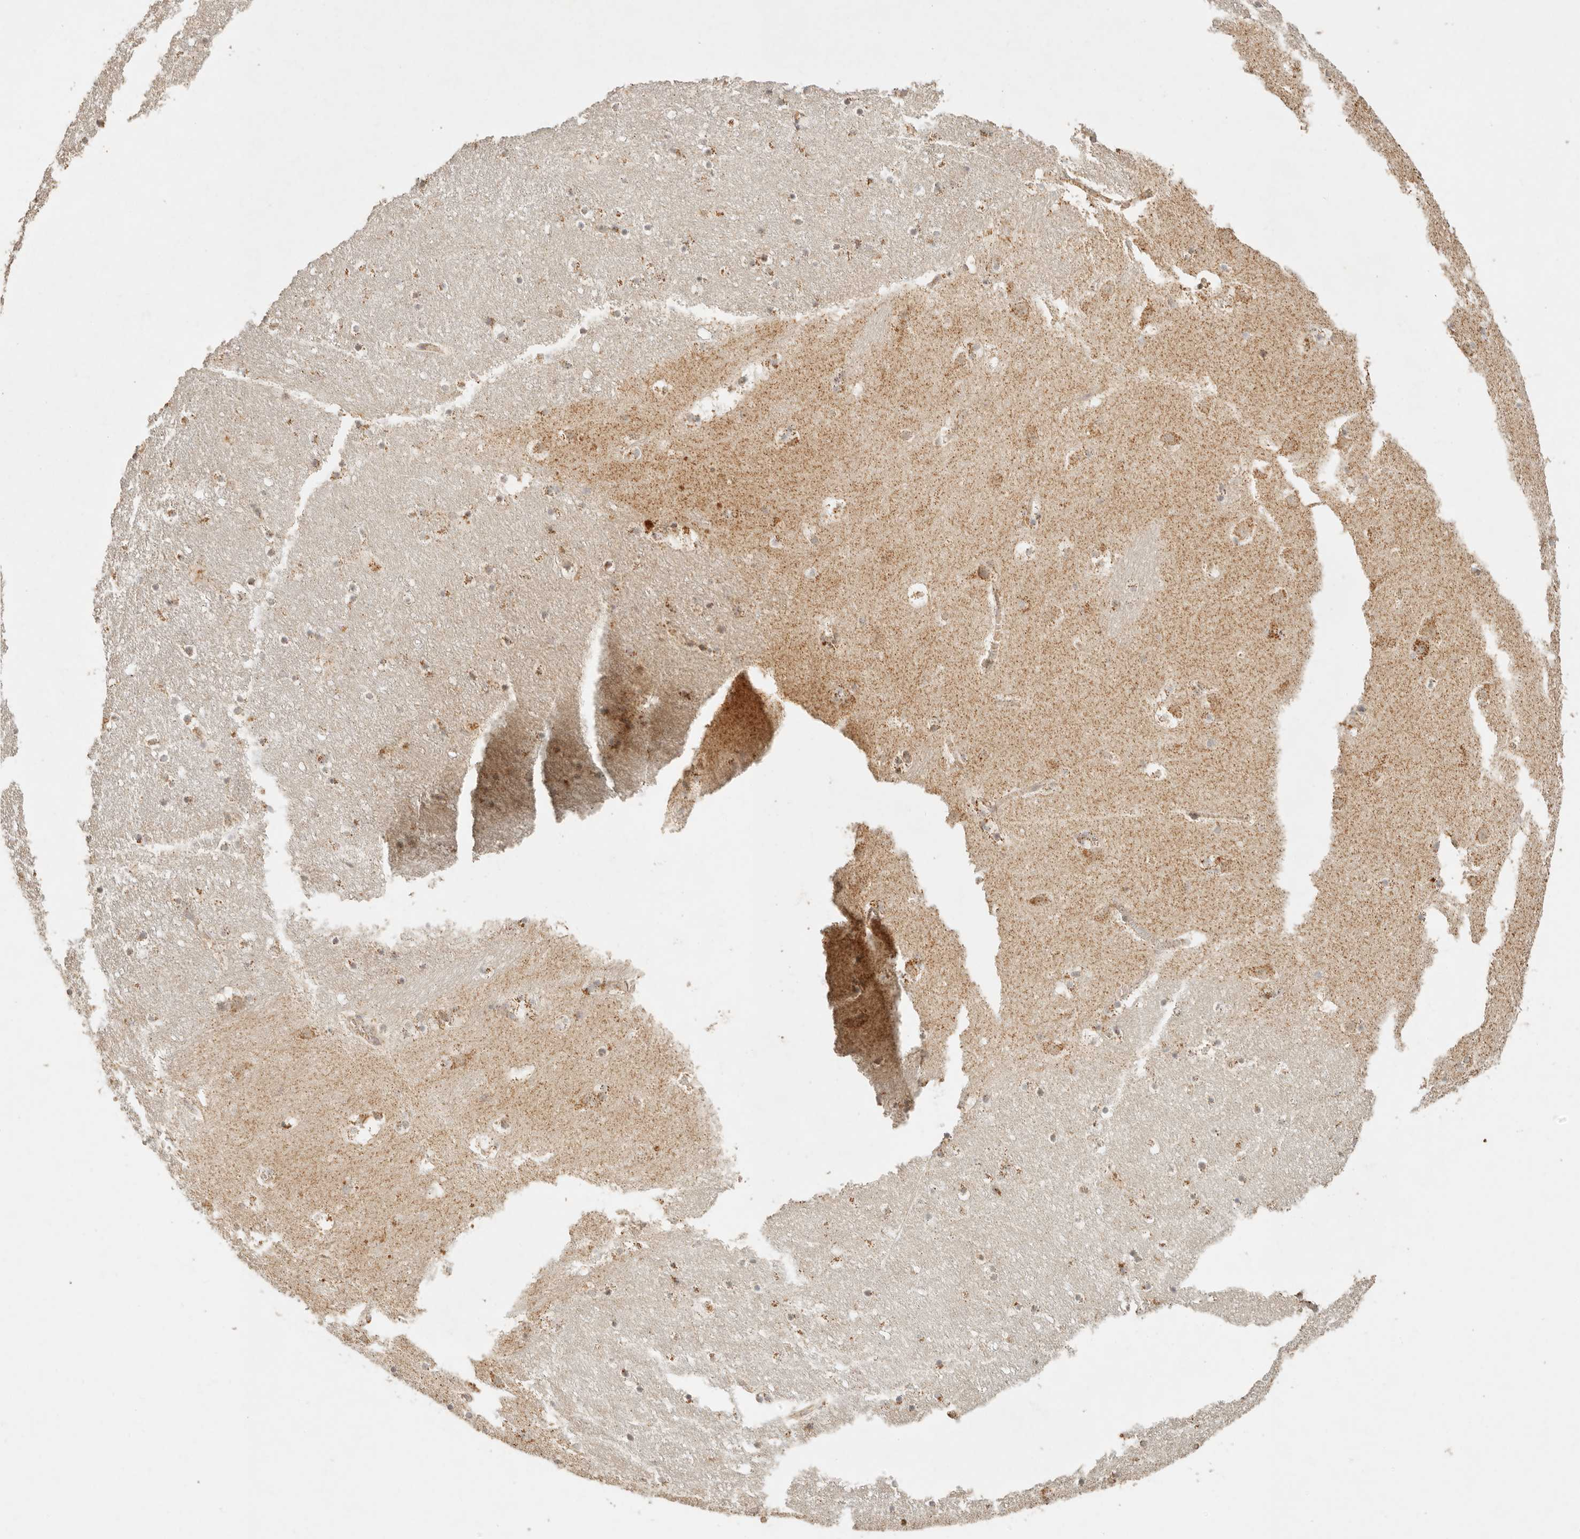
{"staining": {"intensity": "moderate", "quantity": ">75%", "location": "cytoplasmic/membranous"}, "tissue": "caudate", "cell_type": "Glial cells", "image_type": "normal", "snomed": [{"axis": "morphology", "description": "Normal tissue, NOS"}, {"axis": "topography", "description": "Lateral ventricle wall"}], "caption": "Protein staining shows moderate cytoplasmic/membranous expression in approximately >75% of glial cells in benign caudate.", "gene": "MRPL55", "patient": {"sex": "male", "age": 45}}